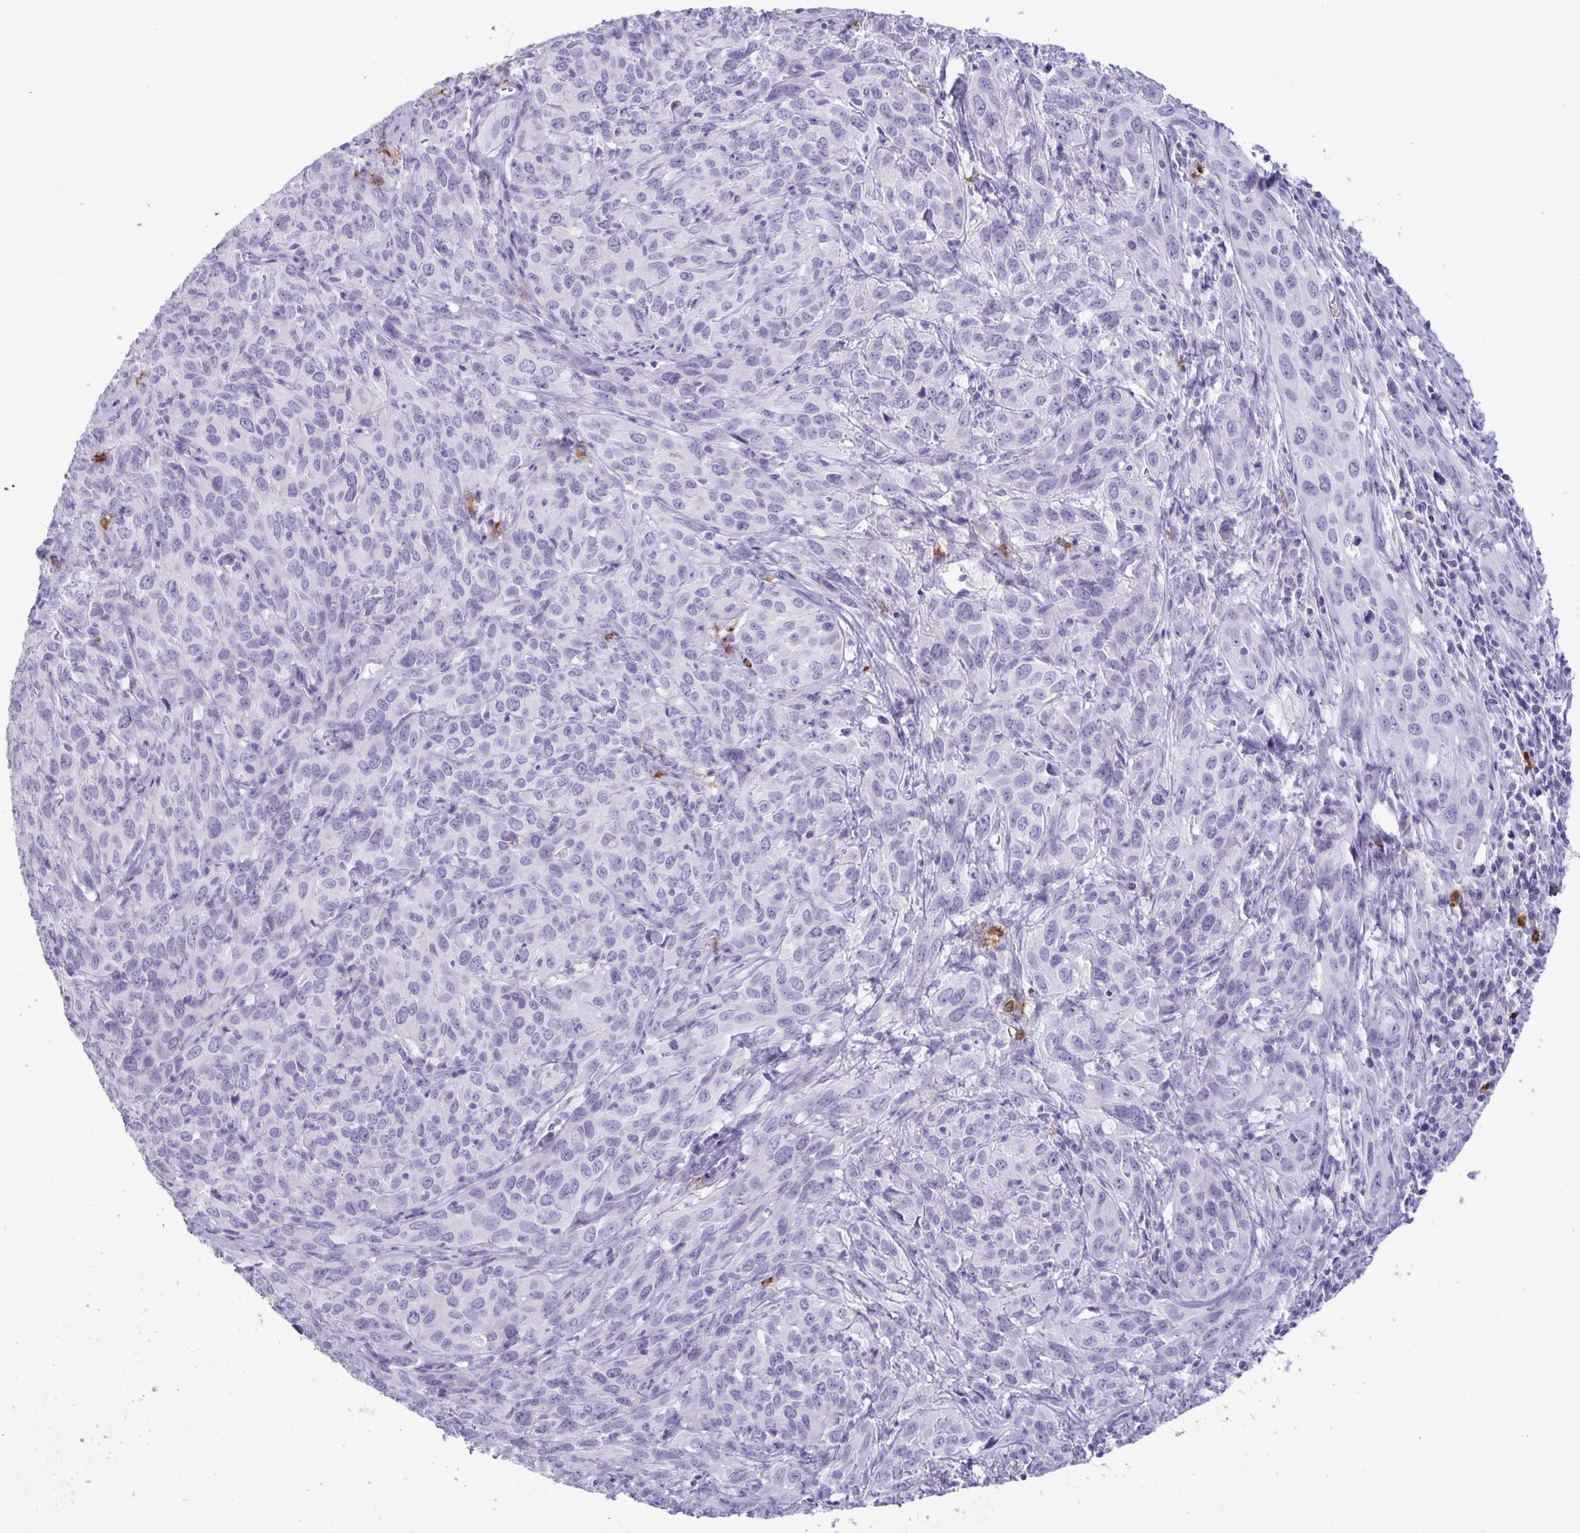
{"staining": {"intensity": "negative", "quantity": "none", "location": "none"}, "tissue": "cervical cancer", "cell_type": "Tumor cells", "image_type": "cancer", "snomed": [{"axis": "morphology", "description": "Squamous cell carcinoma, NOS"}, {"axis": "topography", "description": "Cervix"}], "caption": "Immunohistochemistry (IHC) micrograph of neoplastic tissue: human cervical cancer stained with DAB demonstrates no significant protein staining in tumor cells.", "gene": "IBTK", "patient": {"sex": "female", "age": 51}}